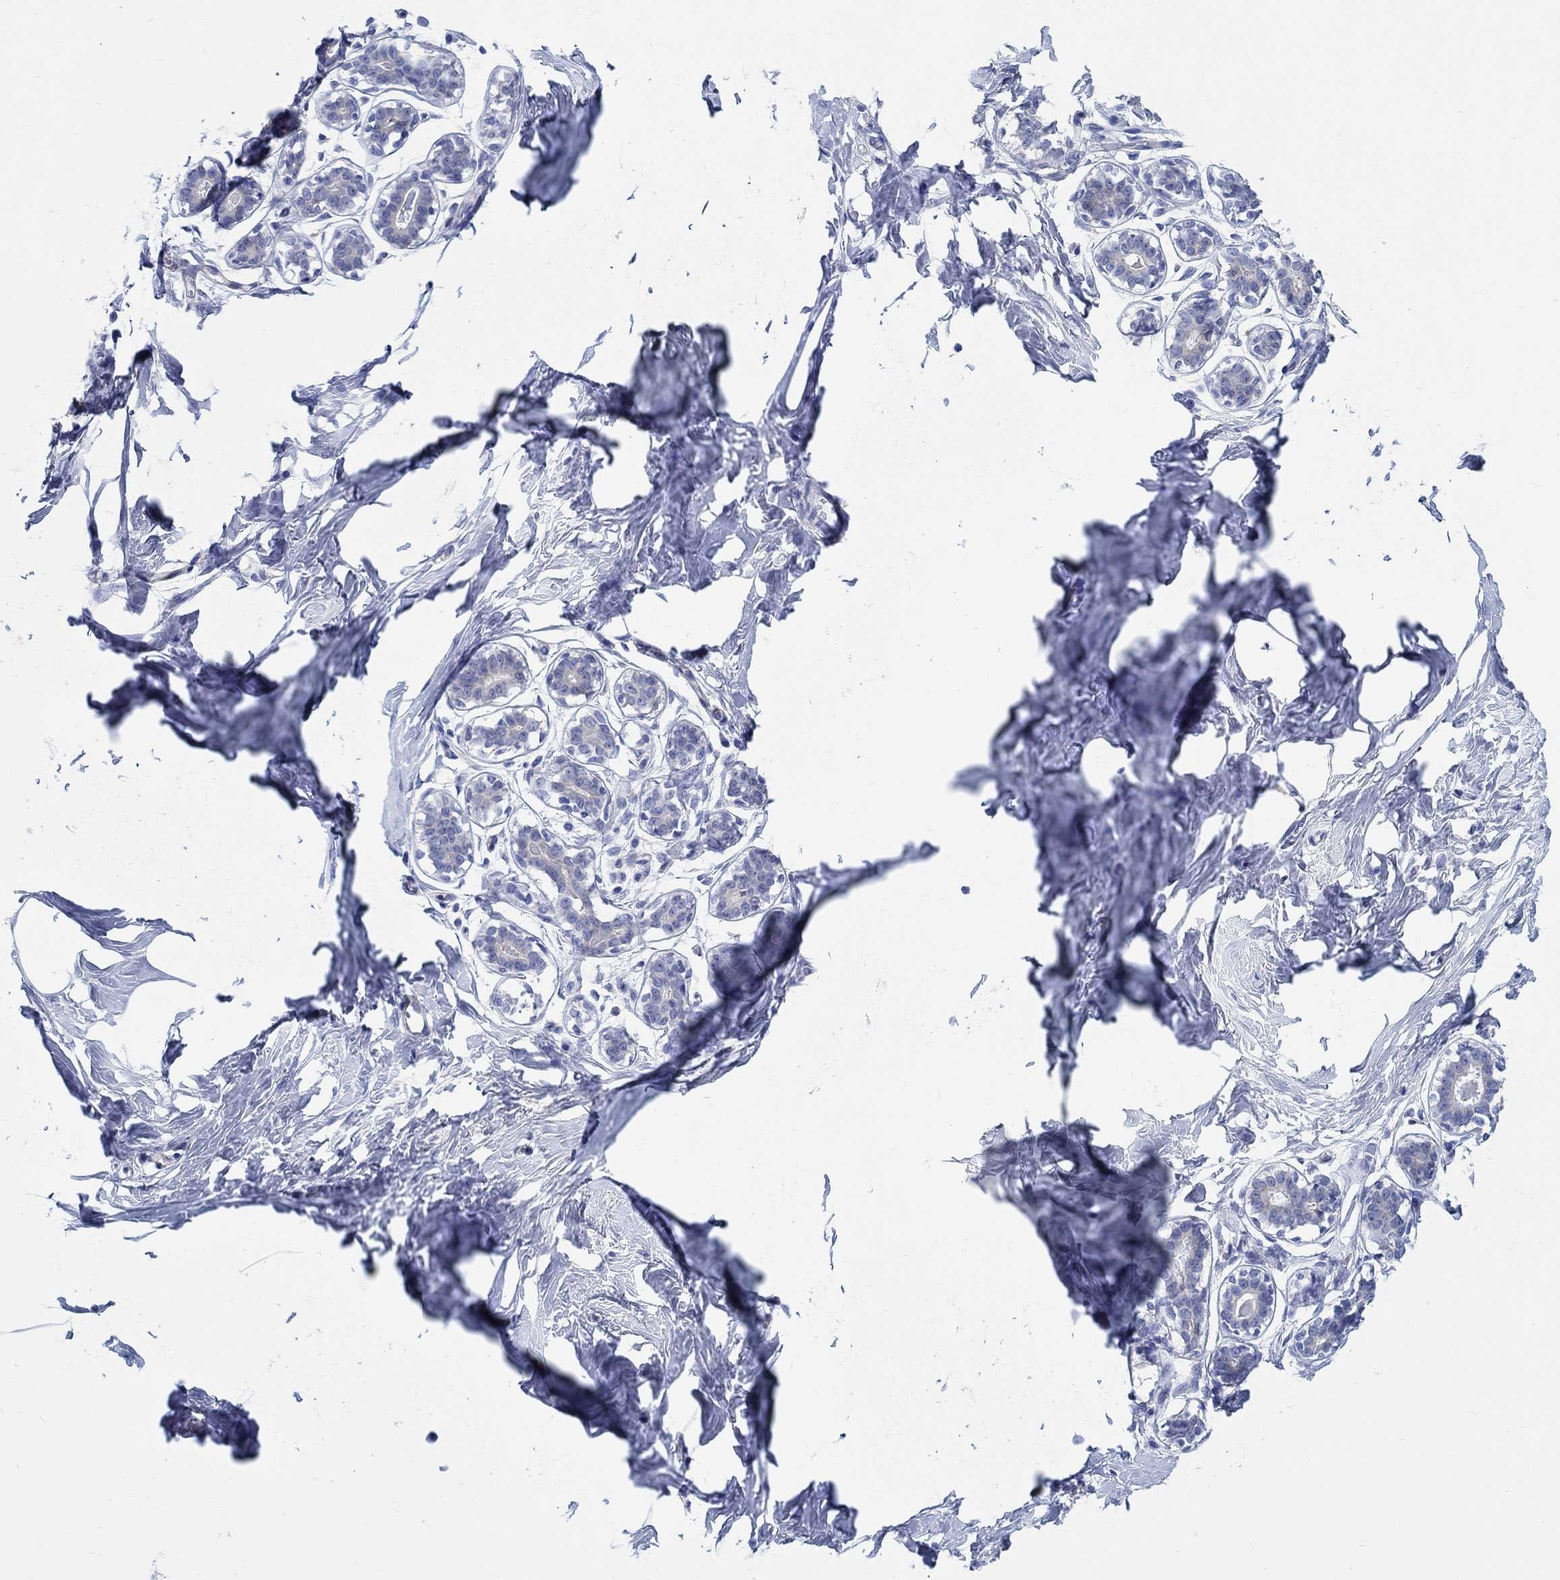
{"staining": {"intensity": "negative", "quantity": "none", "location": "none"}, "tissue": "breast", "cell_type": "Adipocytes", "image_type": "normal", "snomed": [{"axis": "morphology", "description": "Normal tissue, NOS"}, {"axis": "morphology", "description": "Lobular carcinoma, in situ"}, {"axis": "topography", "description": "Breast"}], "caption": "The IHC micrograph has no significant staining in adipocytes of breast.", "gene": "RD3L", "patient": {"sex": "female", "age": 35}}